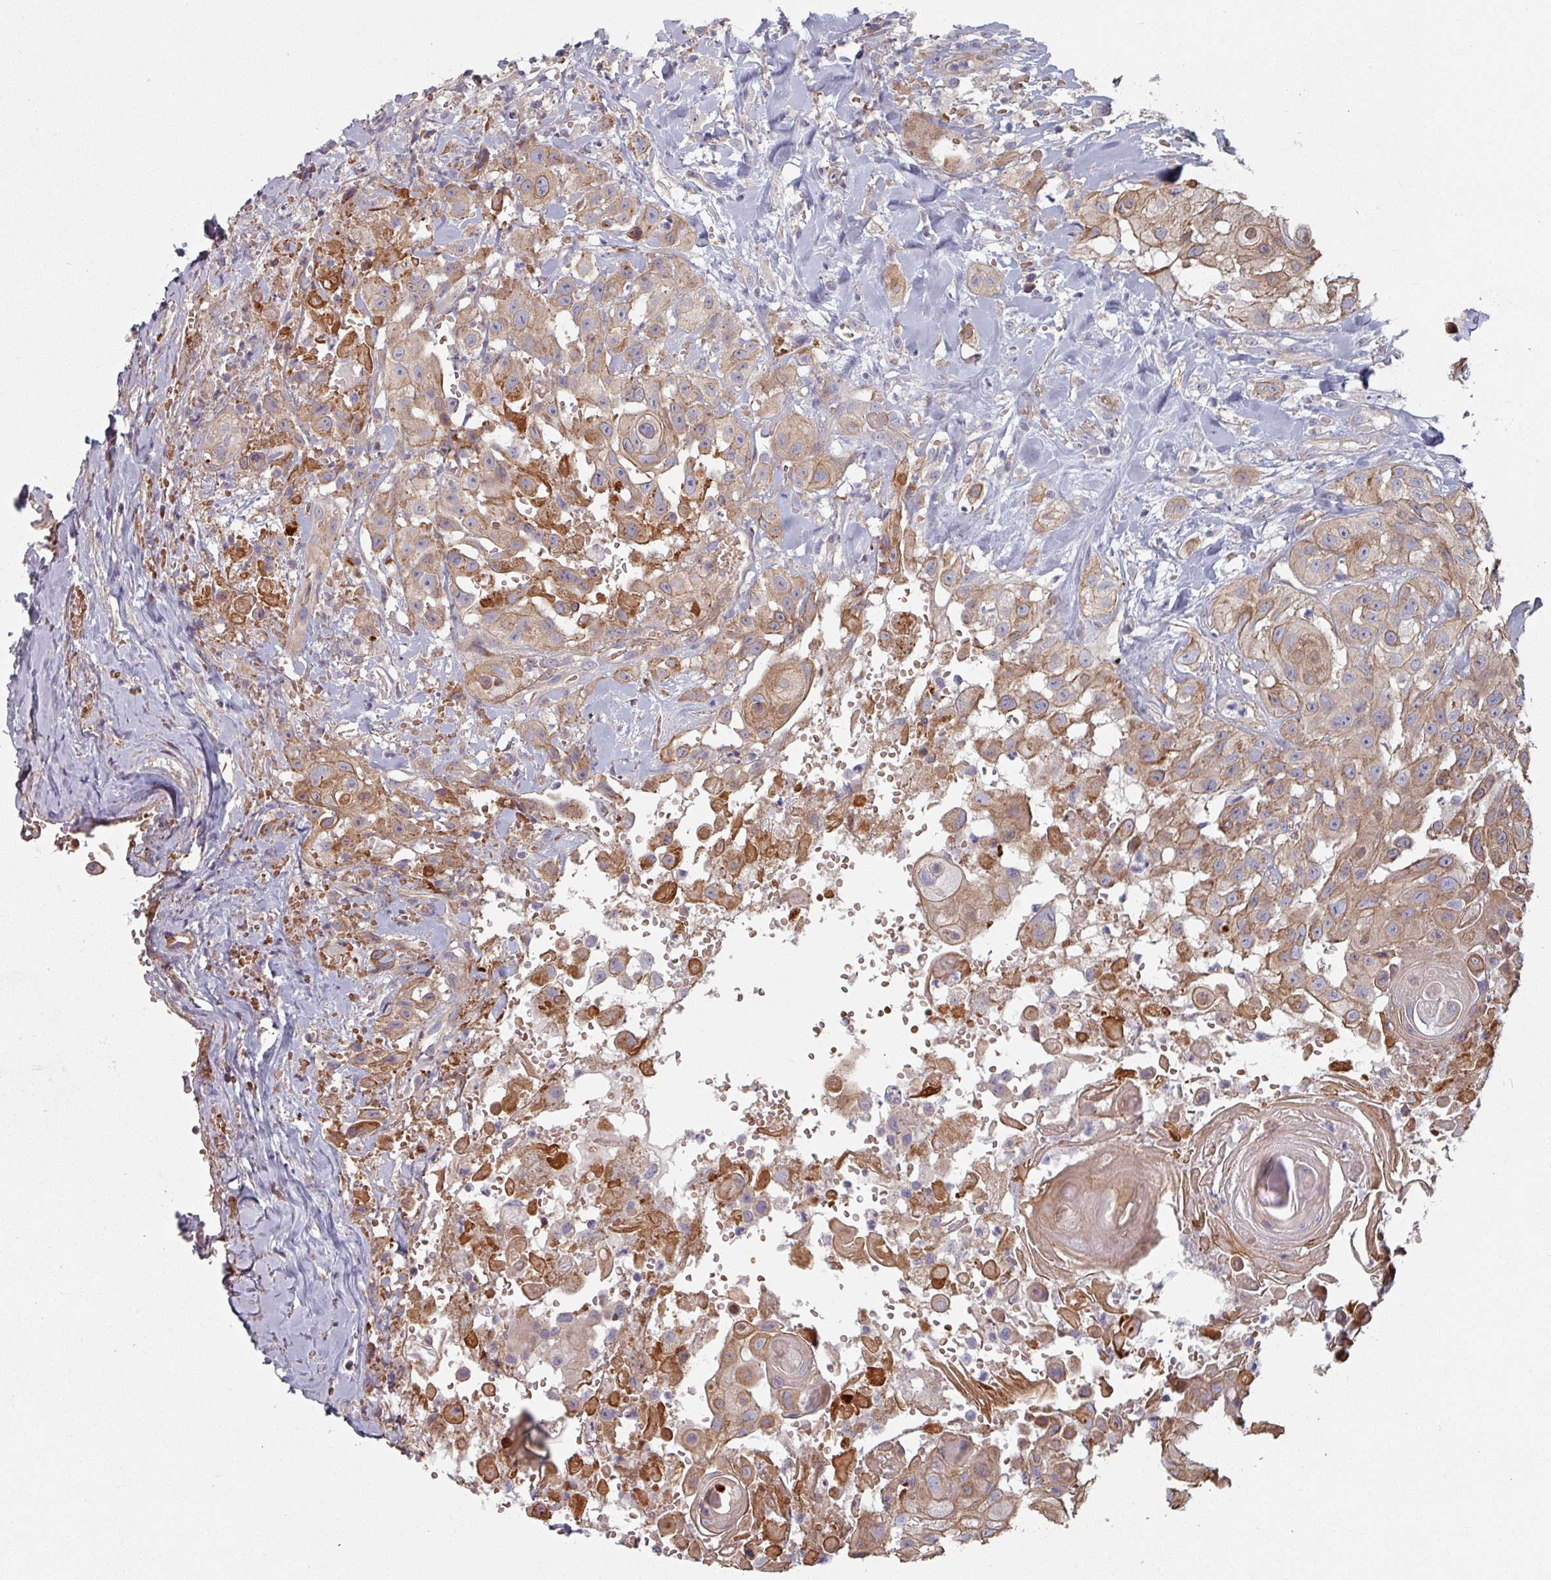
{"staining": {"intensity": "weak", "quantity": ">75%", "location": "cytoplasmic/membranous"}, "tissue": "head and neck cancer", "cell_type": "Tumor cells", "image_type": "cancer", "snomed": [{"axis": "morphology", "description": "Squamous cell carcinoma, NOS"}, {"axis": "topography", "description": "Head-Neck"}], "caption": "Approximately >75% of tumor cells in human head and neck squamous cell carcinoma show weak cytoplasmic/membranous protein staining as visualized by brown immunohistochemical staining.", "gene": "C4BPB", "patient": {"sex": "male", "age": 83}}